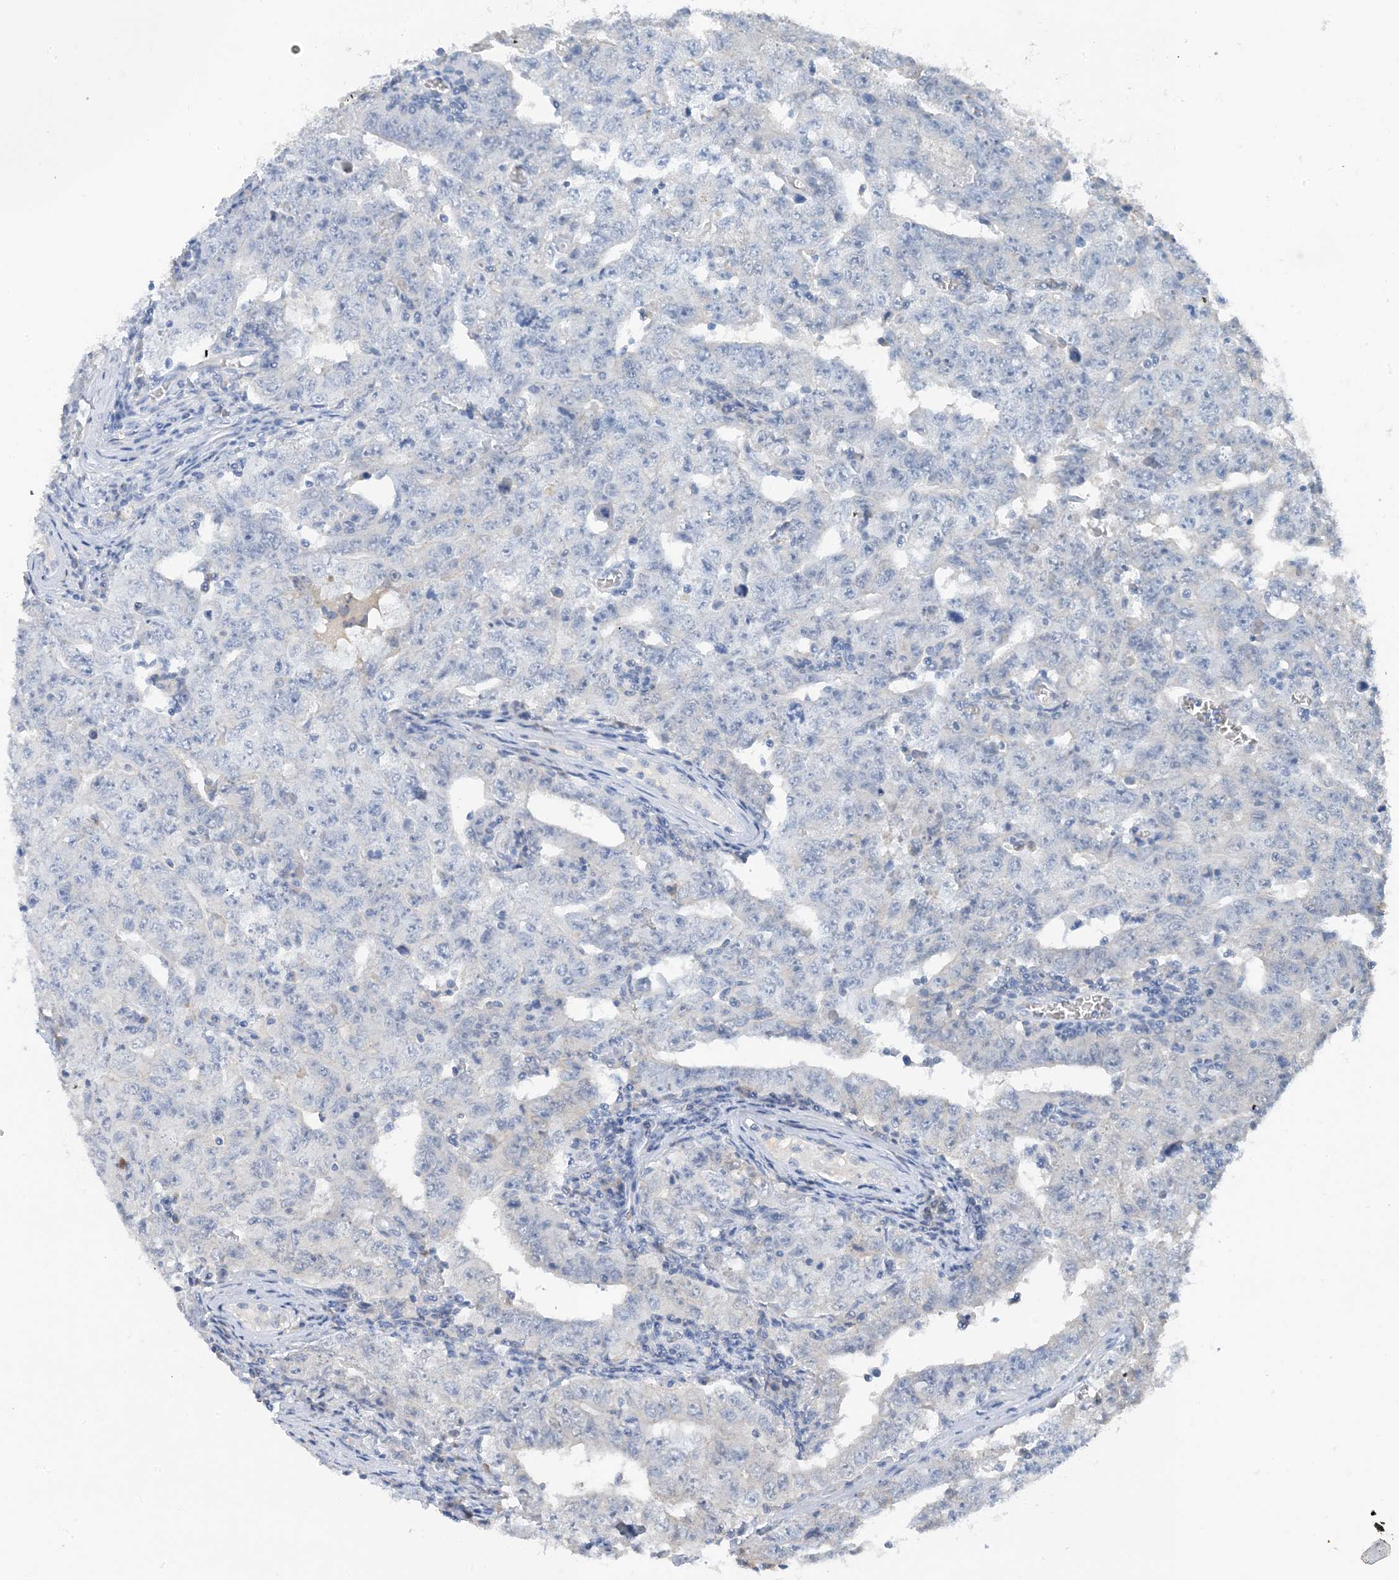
{"staining": {"intensity": "negative", "quantity": "none", "location": "none"}, "tissue": "testis cancer", "cell_type": "Tumor cells", "image_type": "cancer", "snomed": [{"axis": "morphology", "description": "Carcinoma, Embryonal, NOS"}, {"axis": "topography", "description": "Testis"}], "caption": "High magnification brightfield microscopy of testis cancer stained with DAB (brown) and counterstained with hematoxylin (blue): tumor cells show no significant staining.", "gene": "CTRL", "patient": {"sex": "male", "age": 26}}